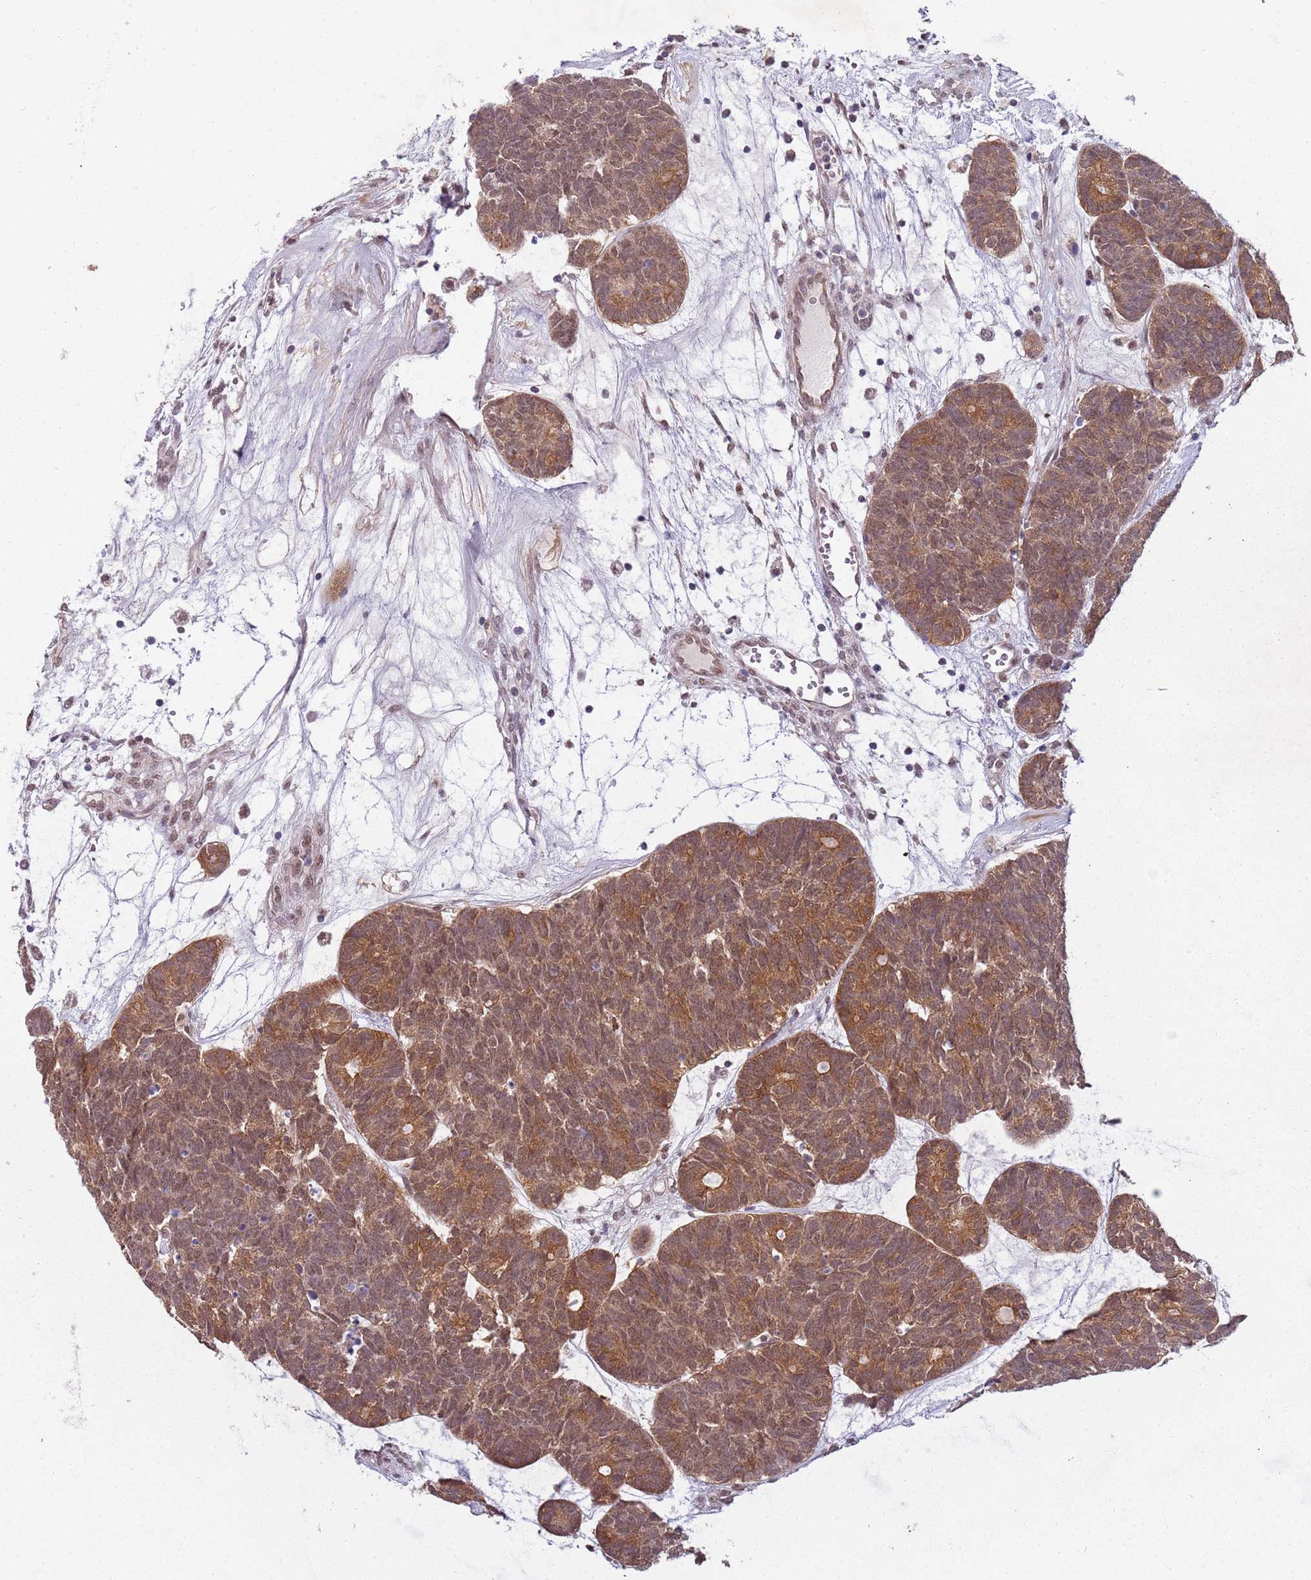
{"staining": {"intensity": "moderate", "quantity": ">75%", "location": "cytoplasmic/membranous,nuclear"}, "tissue": "head and neck cancer", "cell_type": "Tumor cells", "image_type": "cancer", "snomed": [{"axis": "morphology", "description": "Adenocarcinoma, NOS"}, {"axis": "topography", "description": "Head-Neck"}], "caption": "Moderate cytoplasmic/membranous and nuclear positivity is present in approximately >75% of tumor cells in head and neck adenocarcinoma.", "gene": "FAM120AOS", "patient": {"sex": "female", "age": 81}}